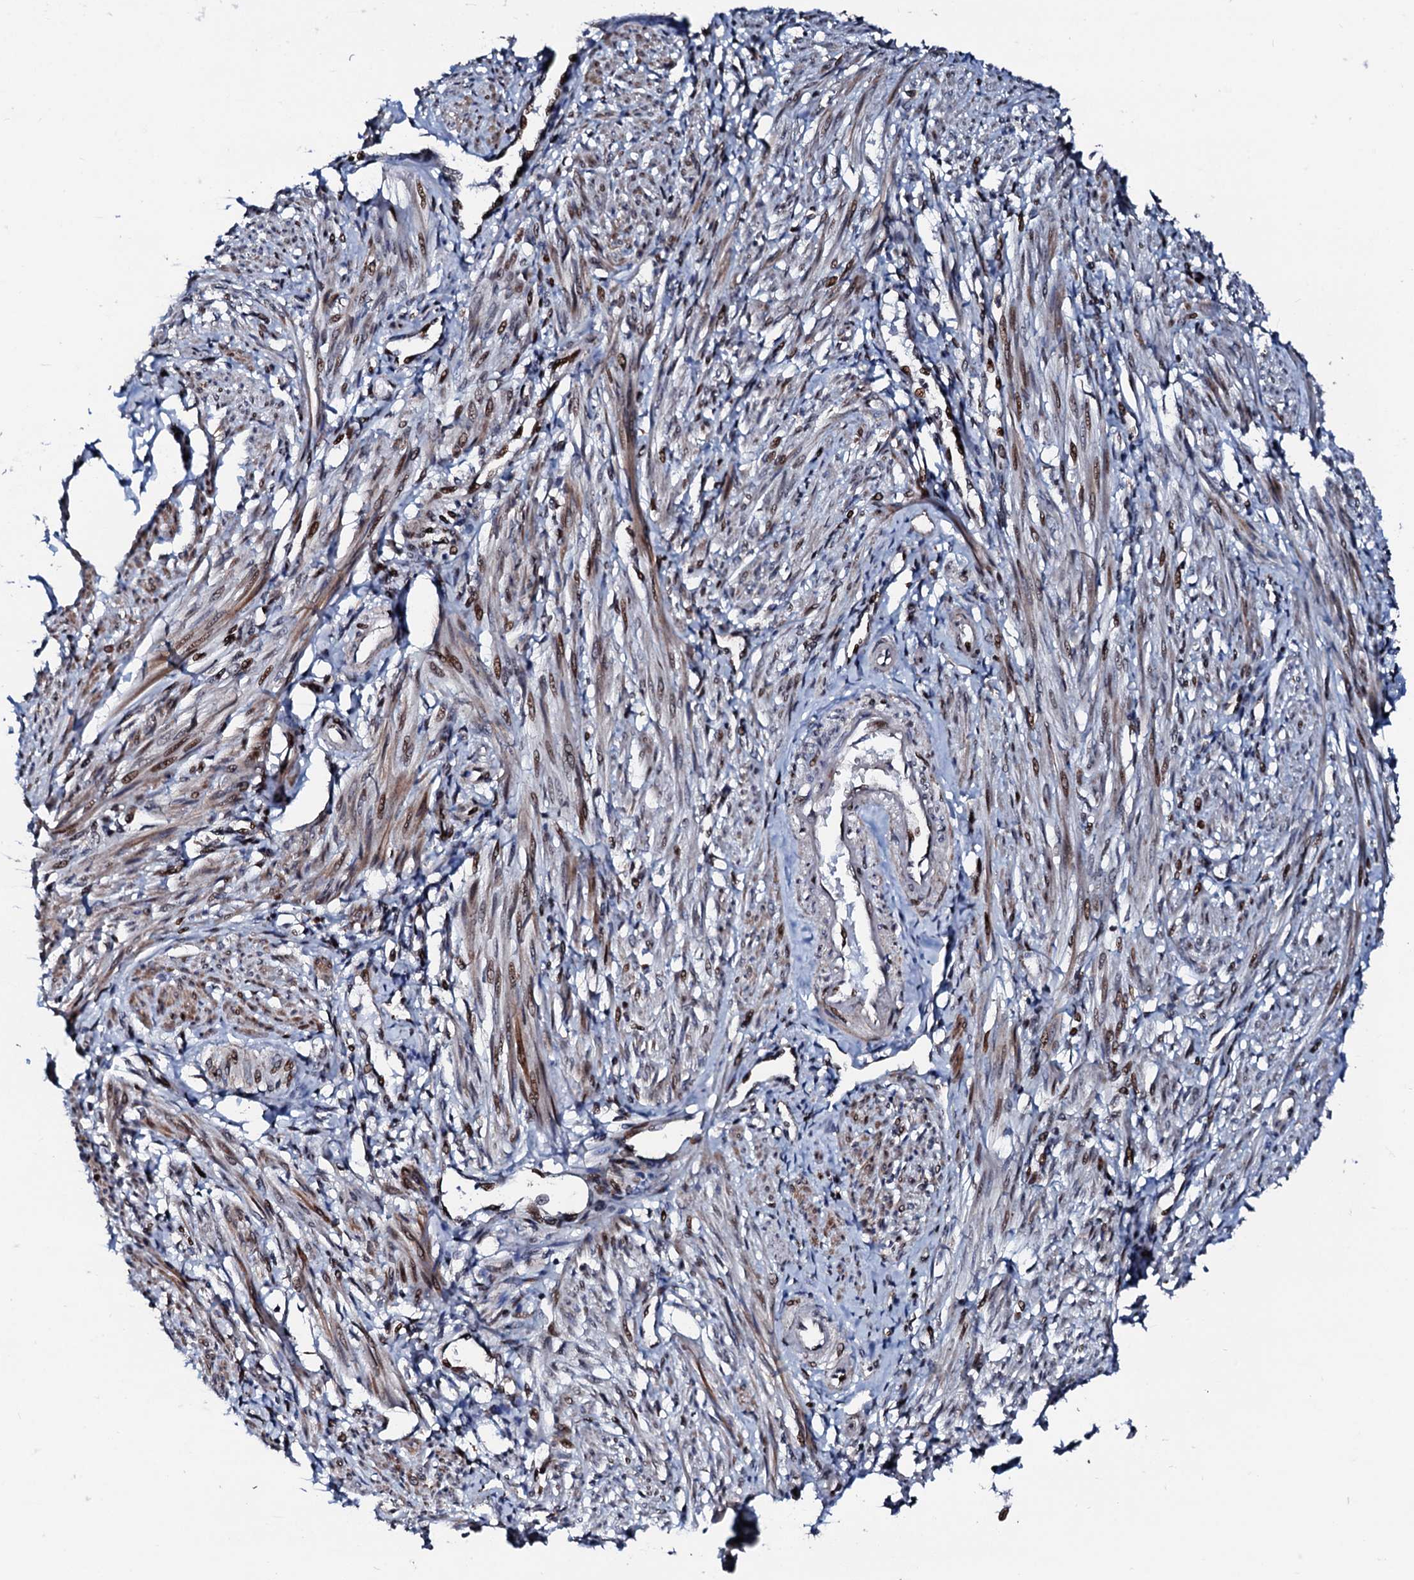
{"staining": {"intensity": "moderate", "quantity": "25%-75%", "location": "cytoplasmic/membranous,nuclear"}, "tissue": "smooth muscle", "cell_type": "Smooth muscle cells", "image_type": "normal", "snomed": [{"axis": "morphology", "description": "Normal tissue, NOS"}, {"axis": "topography", "description": "Smooth muscle"}], "caption": "Protein staining of unremarkable smooth muscle shows moderate cytoplasmic/membranous,nuclear staining in approximately 25%-75% of smooth muscle cells. The protein is shown in brown color, while the nuclei are stained blue.", "gene": "KIF18A", "patient": {"sex": "female", "age": 39}}